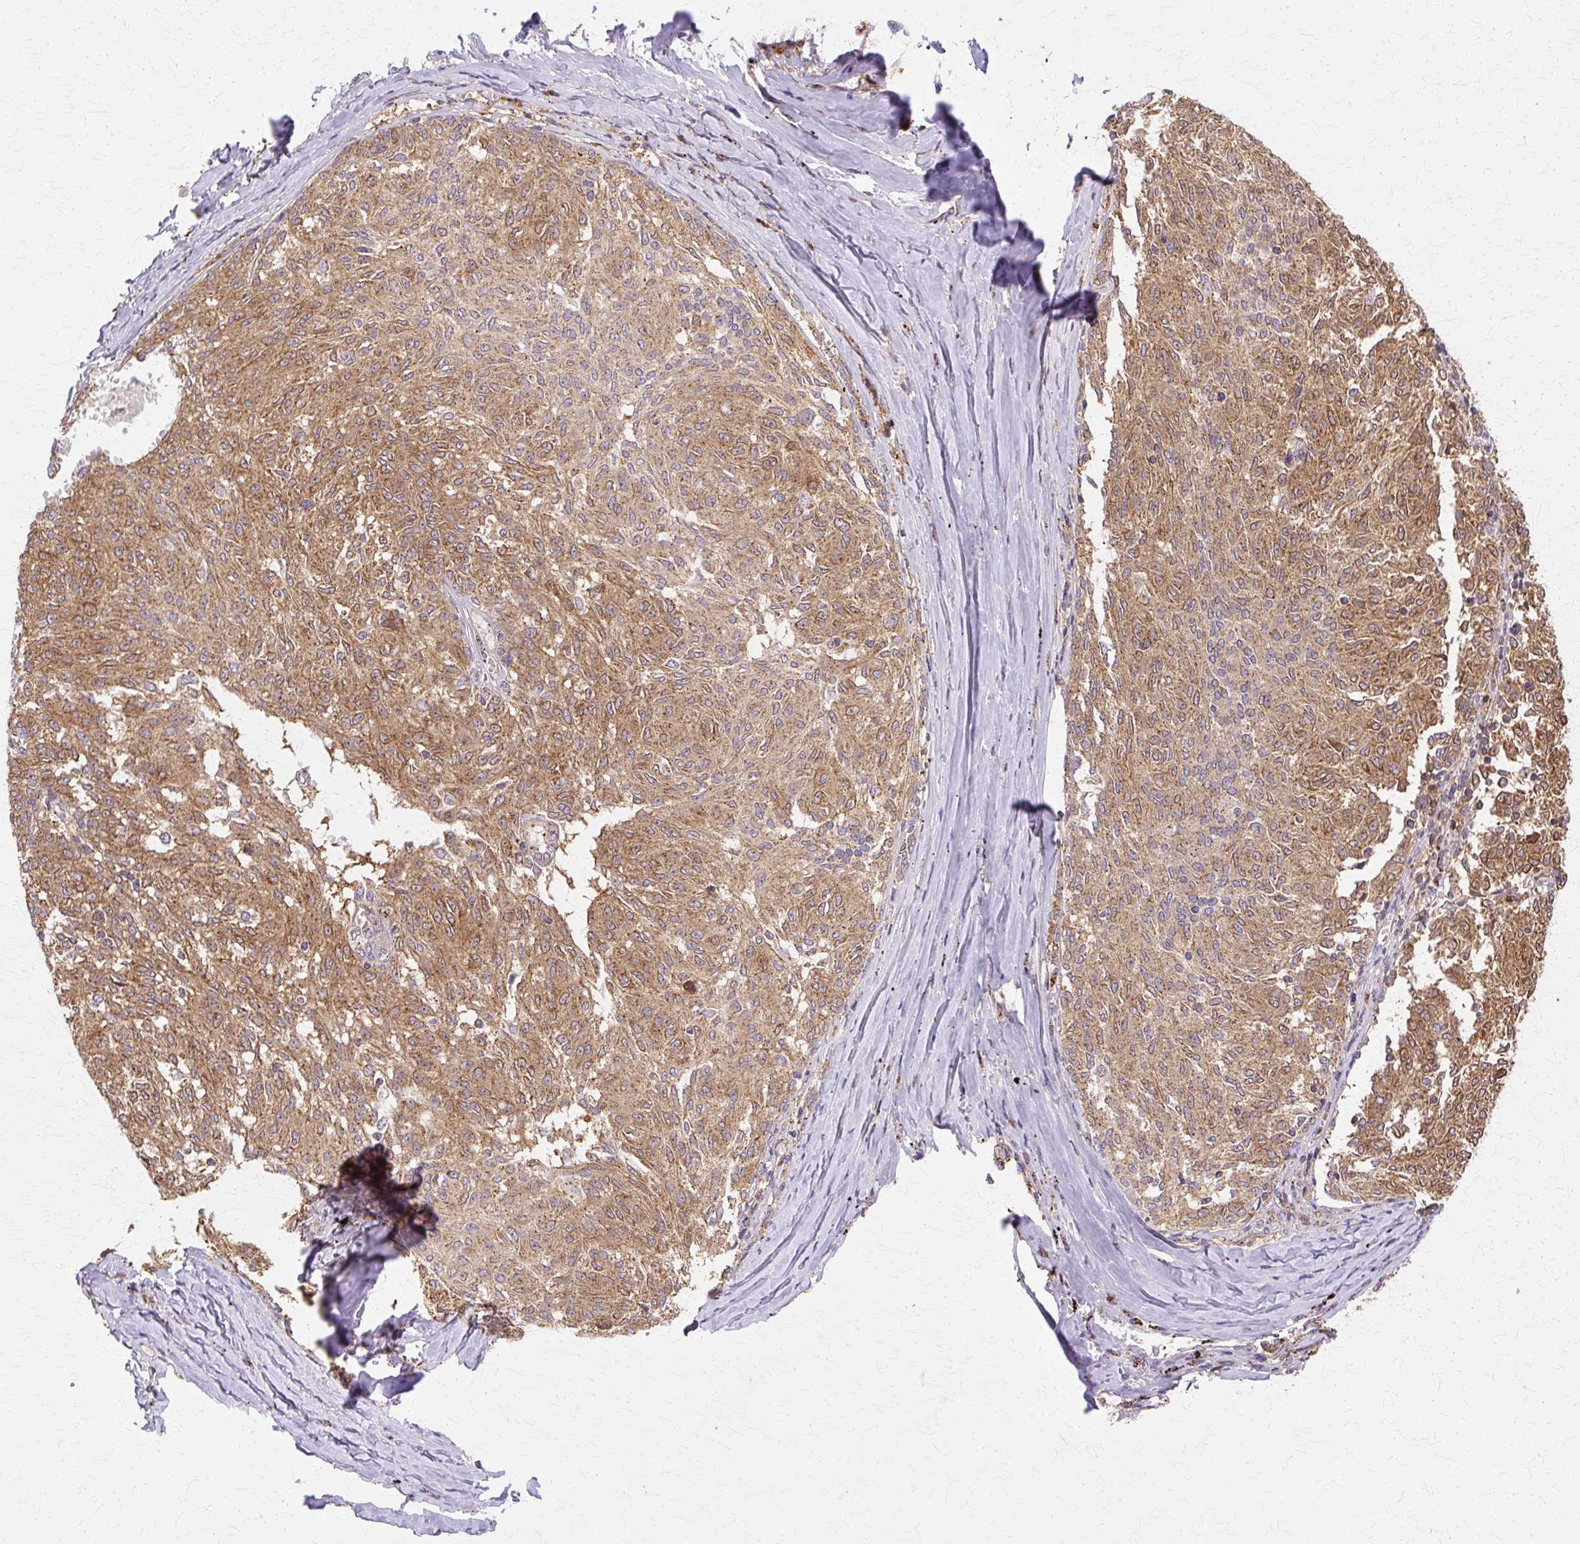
{"staining": {"intensity": "moderate", "quantity": ">75%", "location": "cytoplasmic/membranous"}, "tissue": "melanoma", "cell_type": "Tumor cells", "image_type": "cancer", "snomed": [{"axis": "morphology", "description": "Malignant melanoma, NOS"}, {"axis": "topography", "description": "Skin"}], "caption": "This is an image of immunohistochemistry (IHC) staining of malignant melanoma, which shows moderate positivity in the cytoplasmic/membranous of tumor cells.", "gene": "COPB1", "patient": {"sex": "female", "age": 72}}